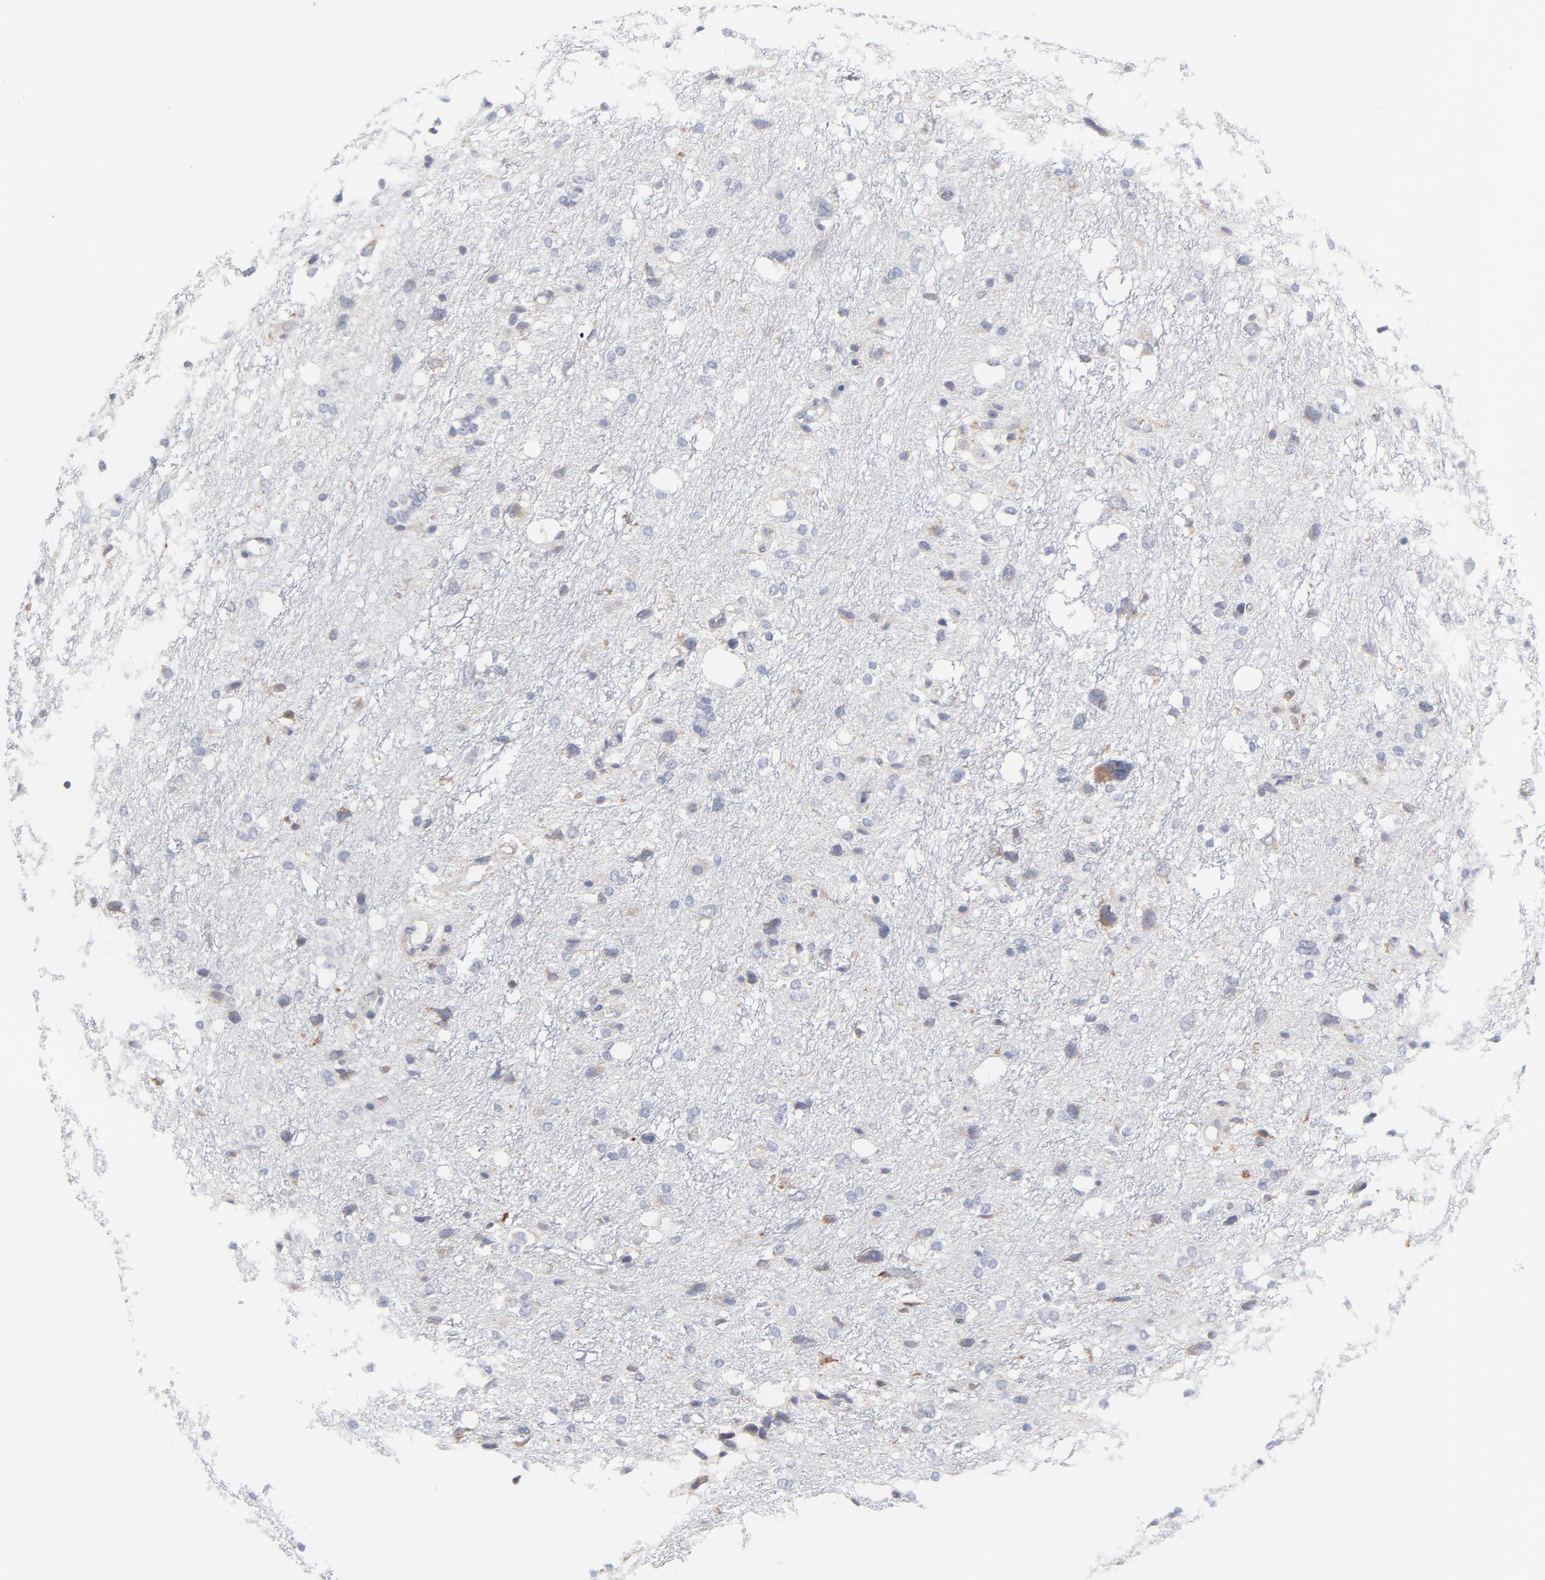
{"staining": {"intensity": "negative", "quantity": "none", "location": "none"}, "tissue": "glioma", "cell_type": "Tumor cells", "image_type": "cancer", "snomed": [{"axis": "morphology", "description": "Glioma, malignant, High grade"}, {"axis": "topography", "description": "Brain"}], "caption": "The IHC histopathology image has no significant positivity in tumor cells of glioma tissue. (DAB (3,3'-diaminobenzidine) immunohistochemistry (IHC) with hematoxylin counter stain).", "gene": "TRIM22", "patient": {"sex": "female", "age": 59}}